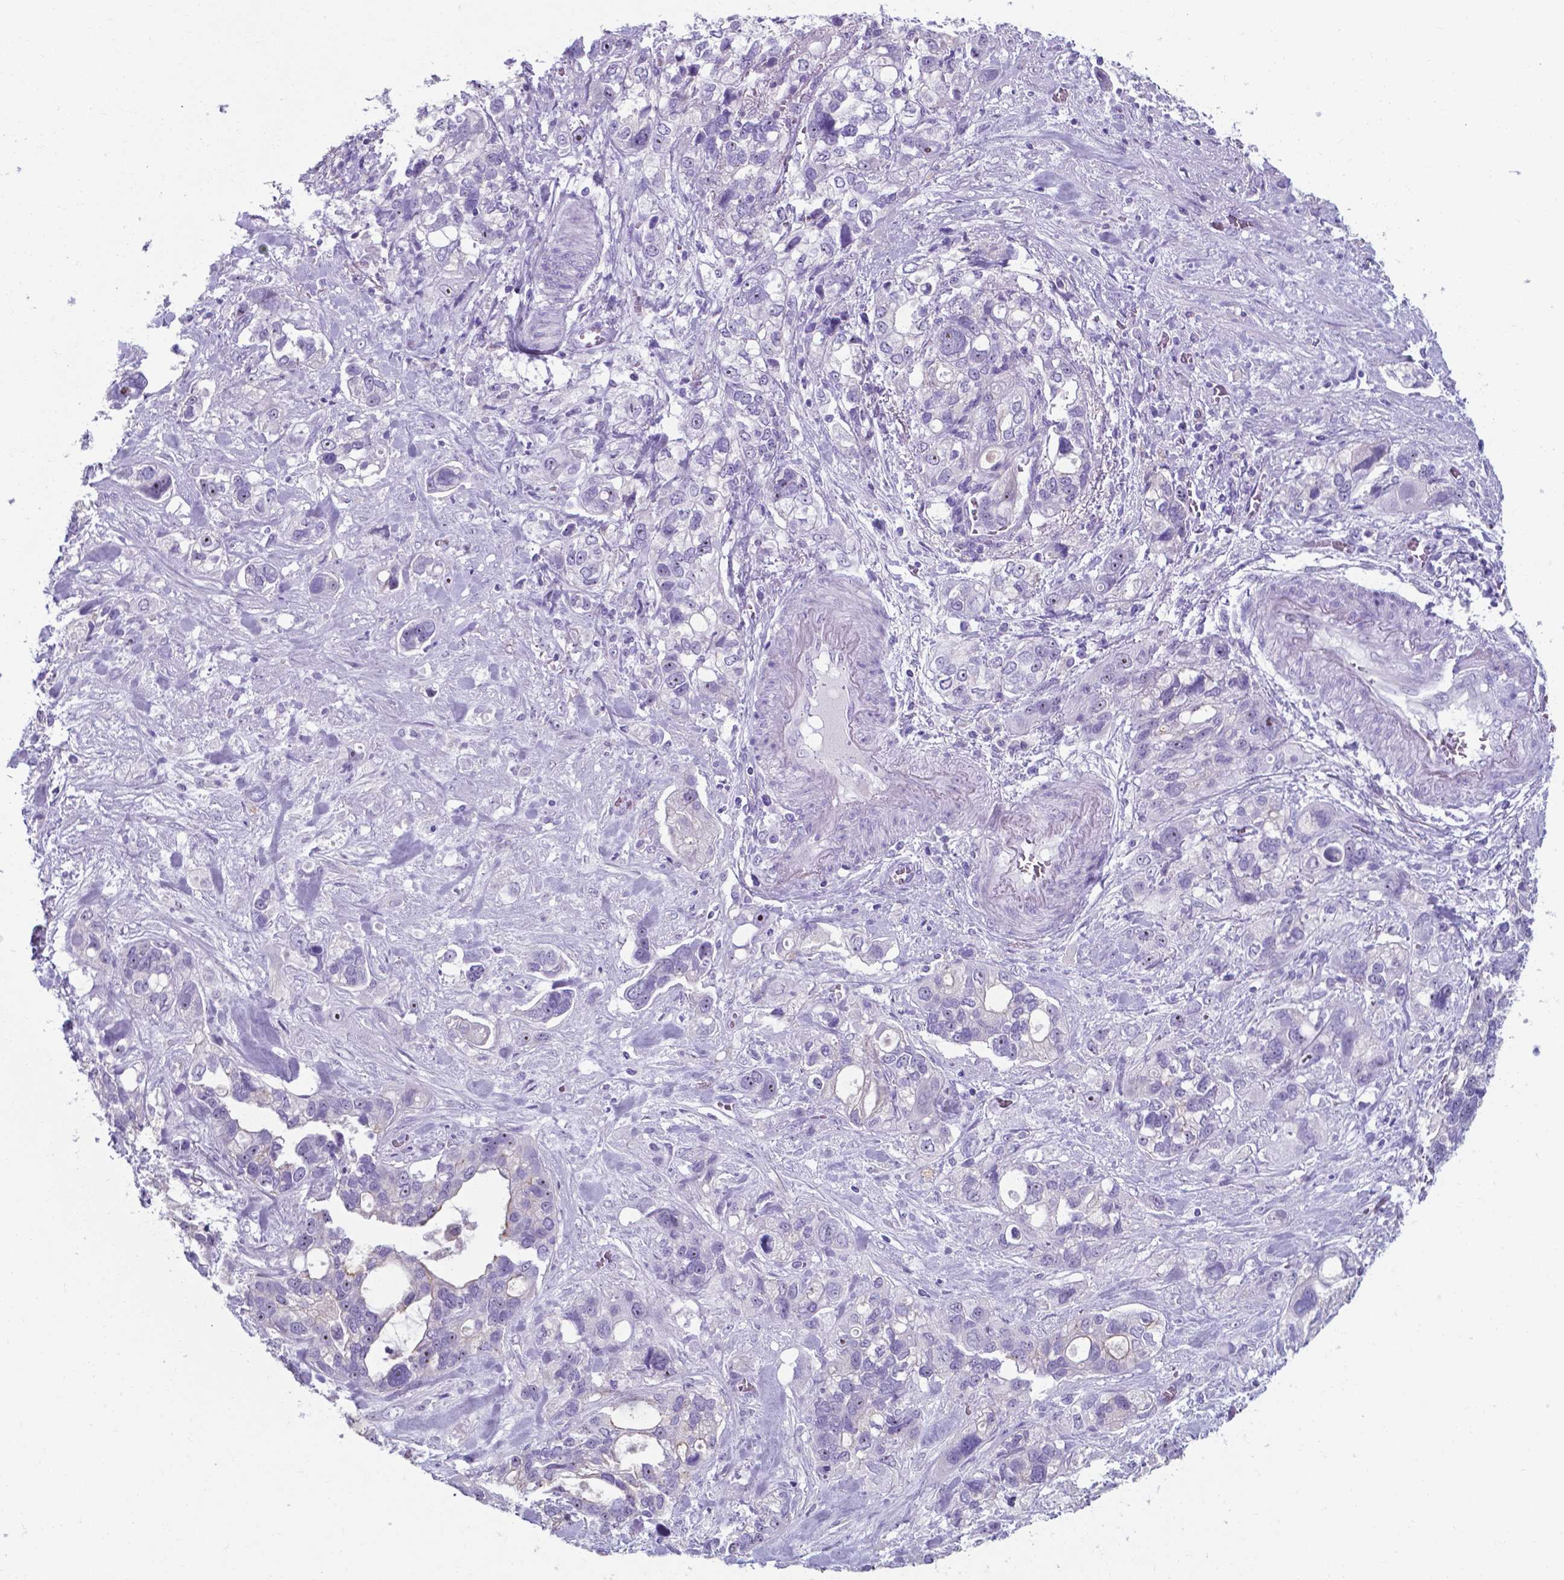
{"staining": {"intensity": "negative", "quantity": "none", "location": "none"}, "tissue": "stomach cancer", "cell_type": "Tumor cells", "image_type": "cancer", "snomed": [{"axis": "morphology", "description": "Adenocarcinoma, NOS"}, {"axis": "topography", "description": "Stomach, upper"}], "caption": "Photomicrograph shows no significant protein positivity in tumor cells of stomach adenocarcinoma. Nuclei are stained in blue.", "gene": "AP5B1", "patient": {"sex": "female", "age": 81}}